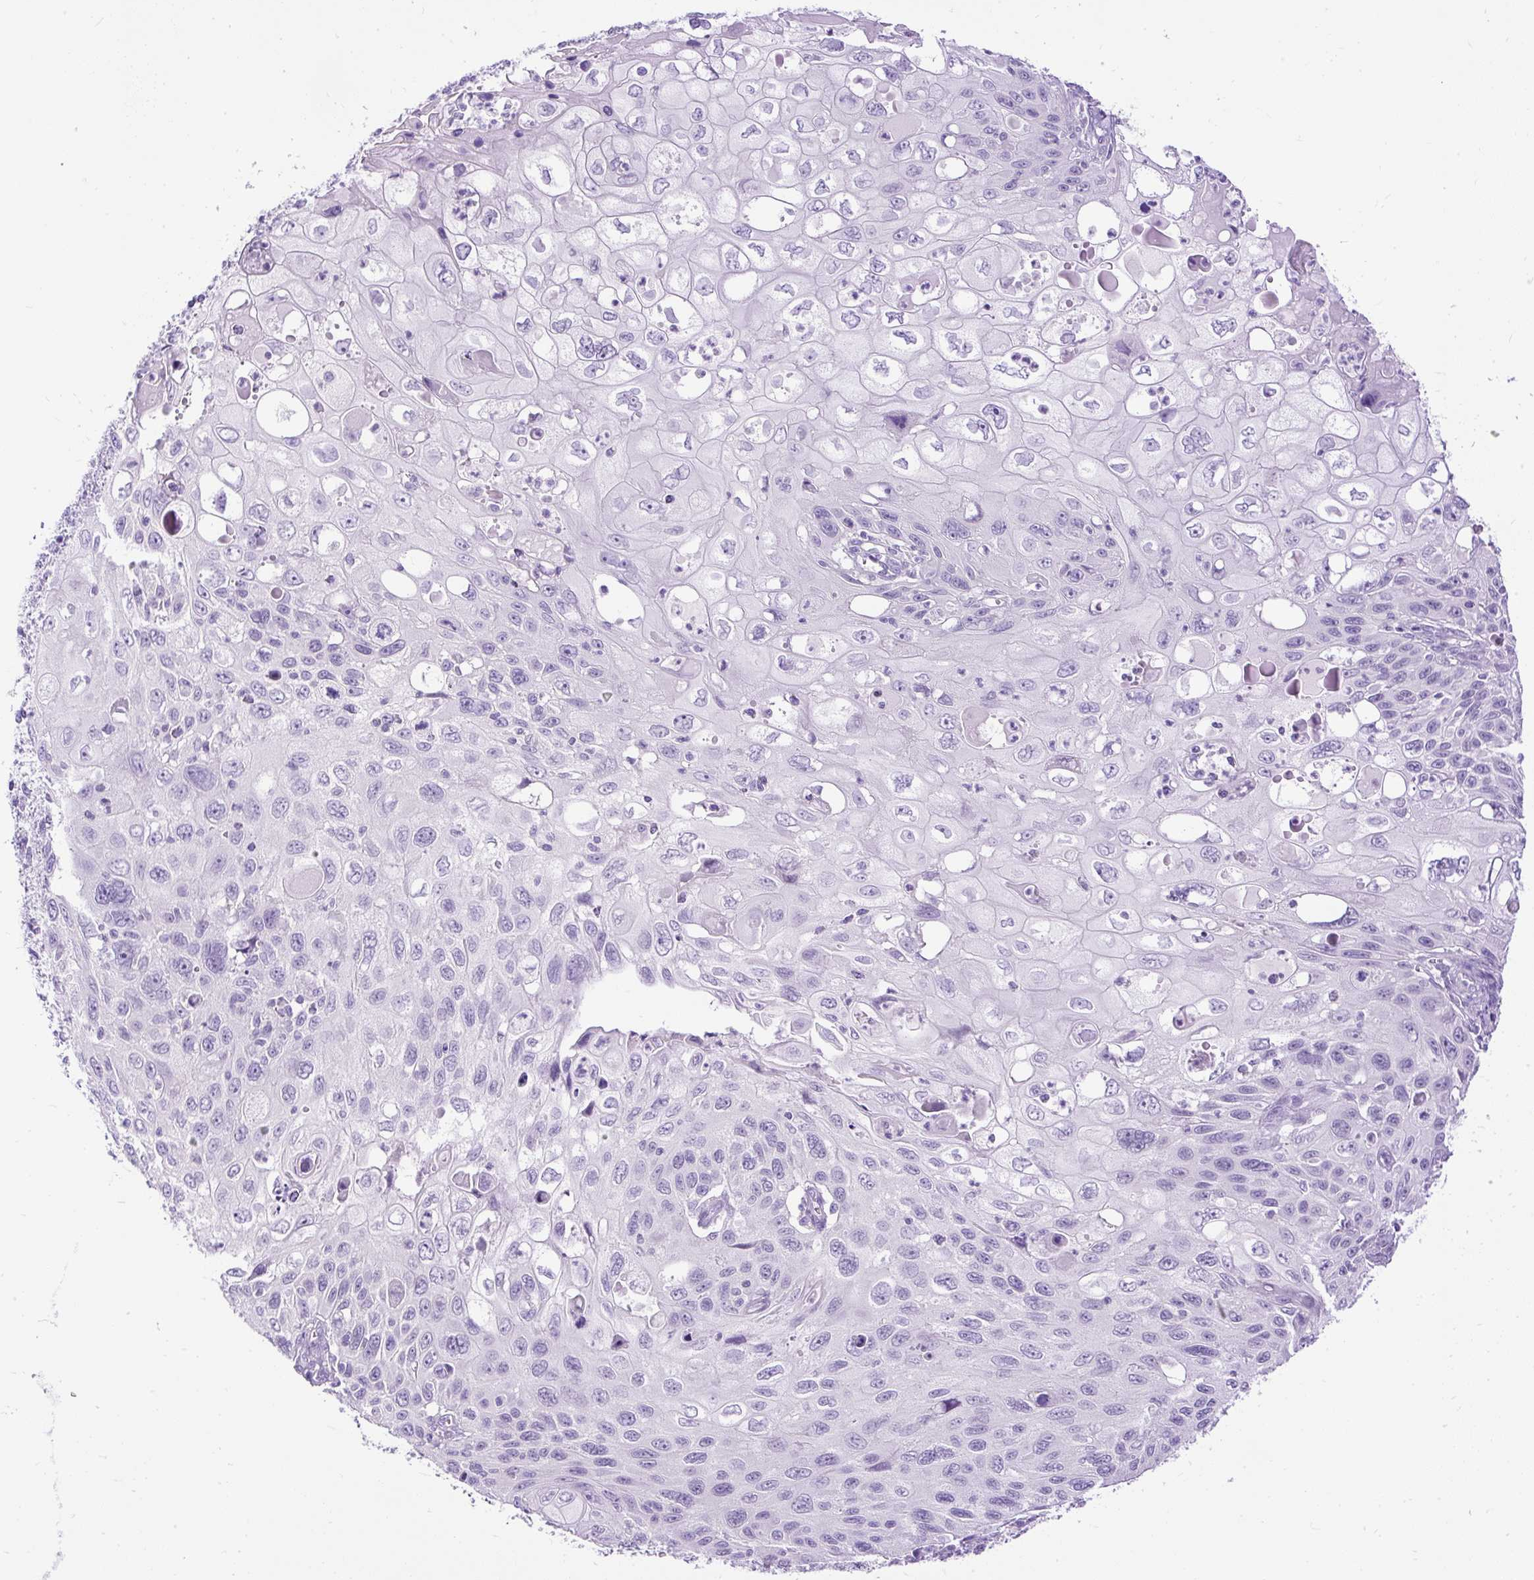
{"staining": {"intensity": "negative", "quantity": "none", "location": "none"}, "tissue": "cervical cancer", "cell_type": "Tumor cells", "image_type": "cancer", "snomed": [{"axis": "morphology", "description": "Squamous cell carcinoma, NOS"}, {"axis": "topography", "description": "Cervix"}], "caption": "A micrograph of human cervical cancer is negative for staining in tumor cells.", "gene": "HEY1", "patient": {"sex": "female", "age": 70}}